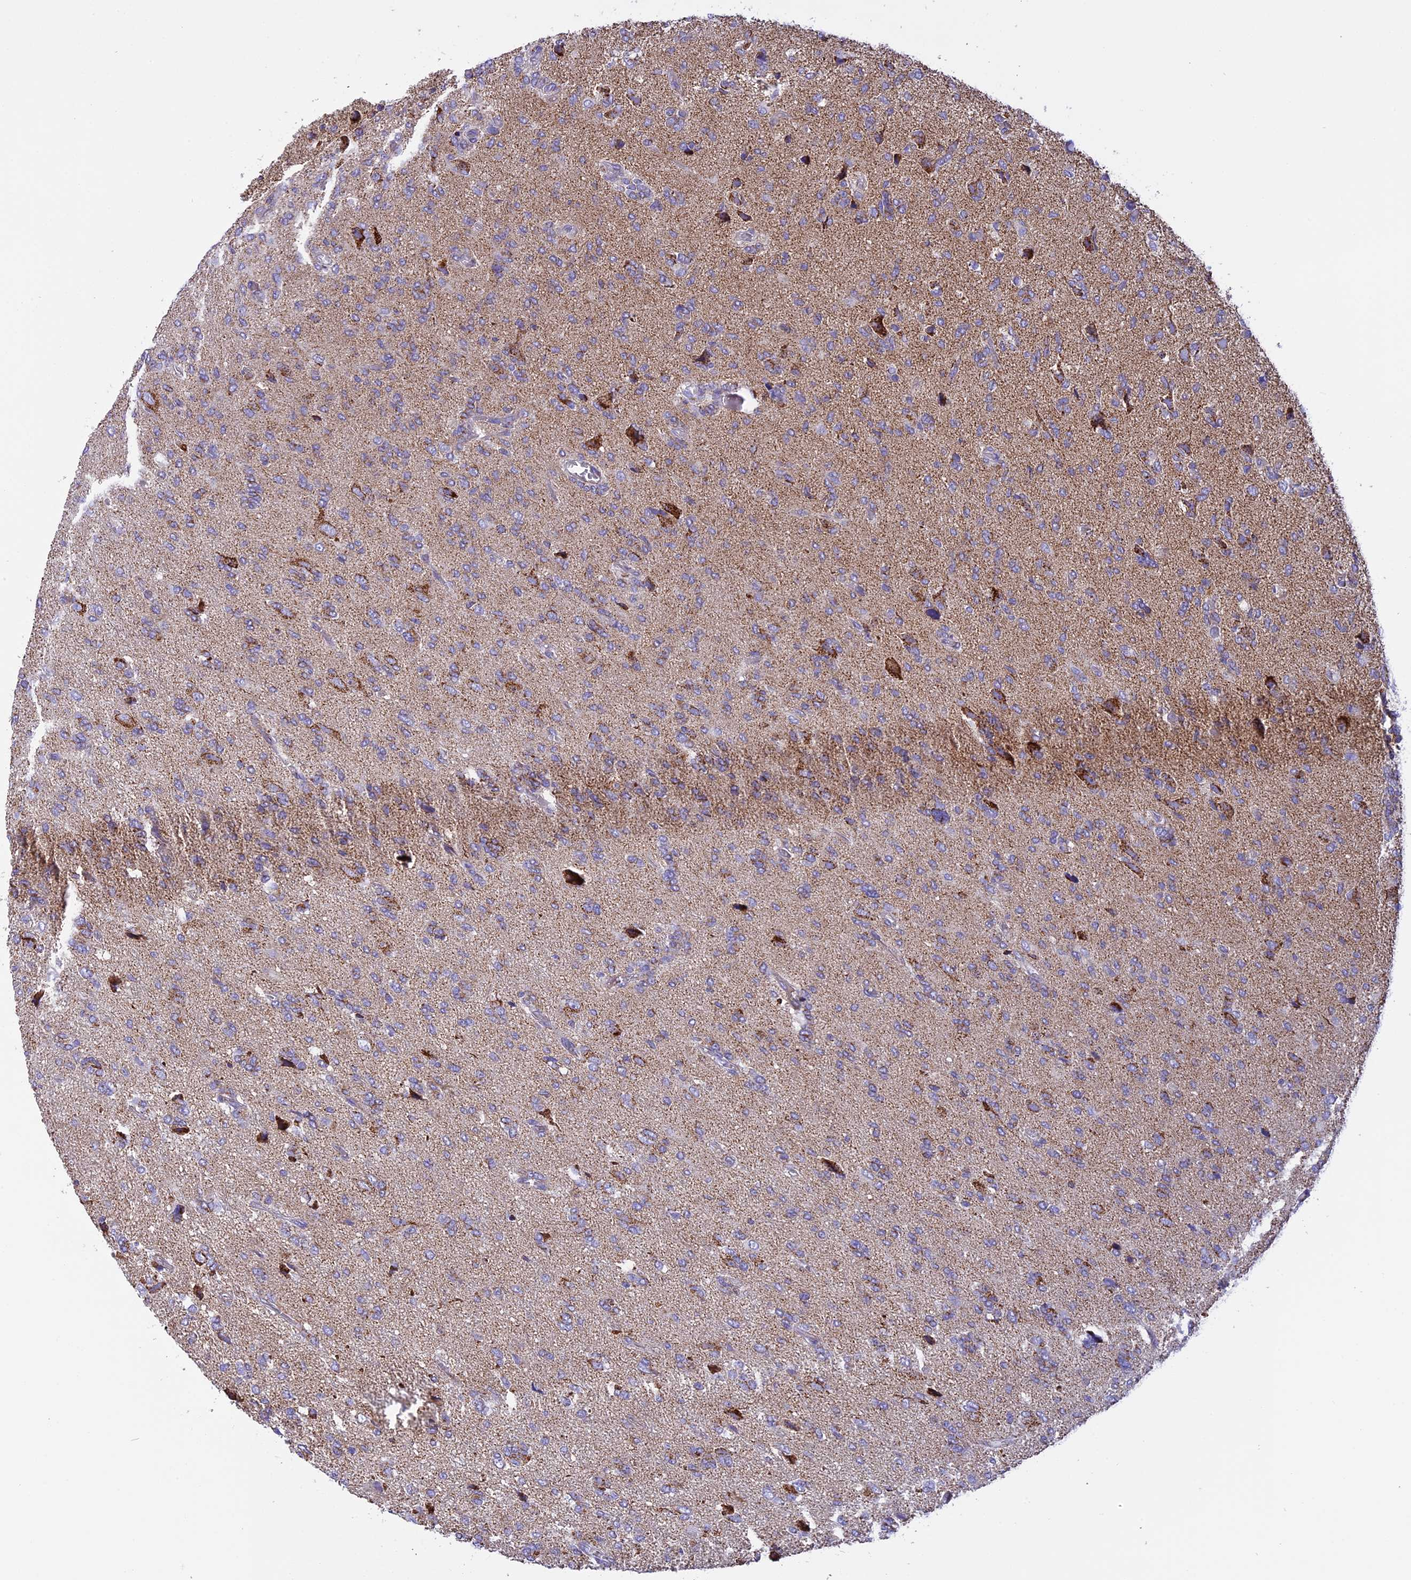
{"staining": {"intensity": "weak", "quantity": "25%-75%", "location": "cytoplasmic/membranous"}, "tissue": "glioma", "cell_type": "Tumor cells", "image_type": "cancer", "snomed": [{"axis": "morphology", "description": "Glioma, malignant, High grade"}, {"axis": "topography", "description": "Brain"}], "caption": "High-power microscopy captured an IHC photomicrograph of glioma, revealing weak cytoplasmic/membranous staining in about 25%-75% of tumor cells.", "gene": "KCNG1", "patient": {"sex": "female", "age": 59}}